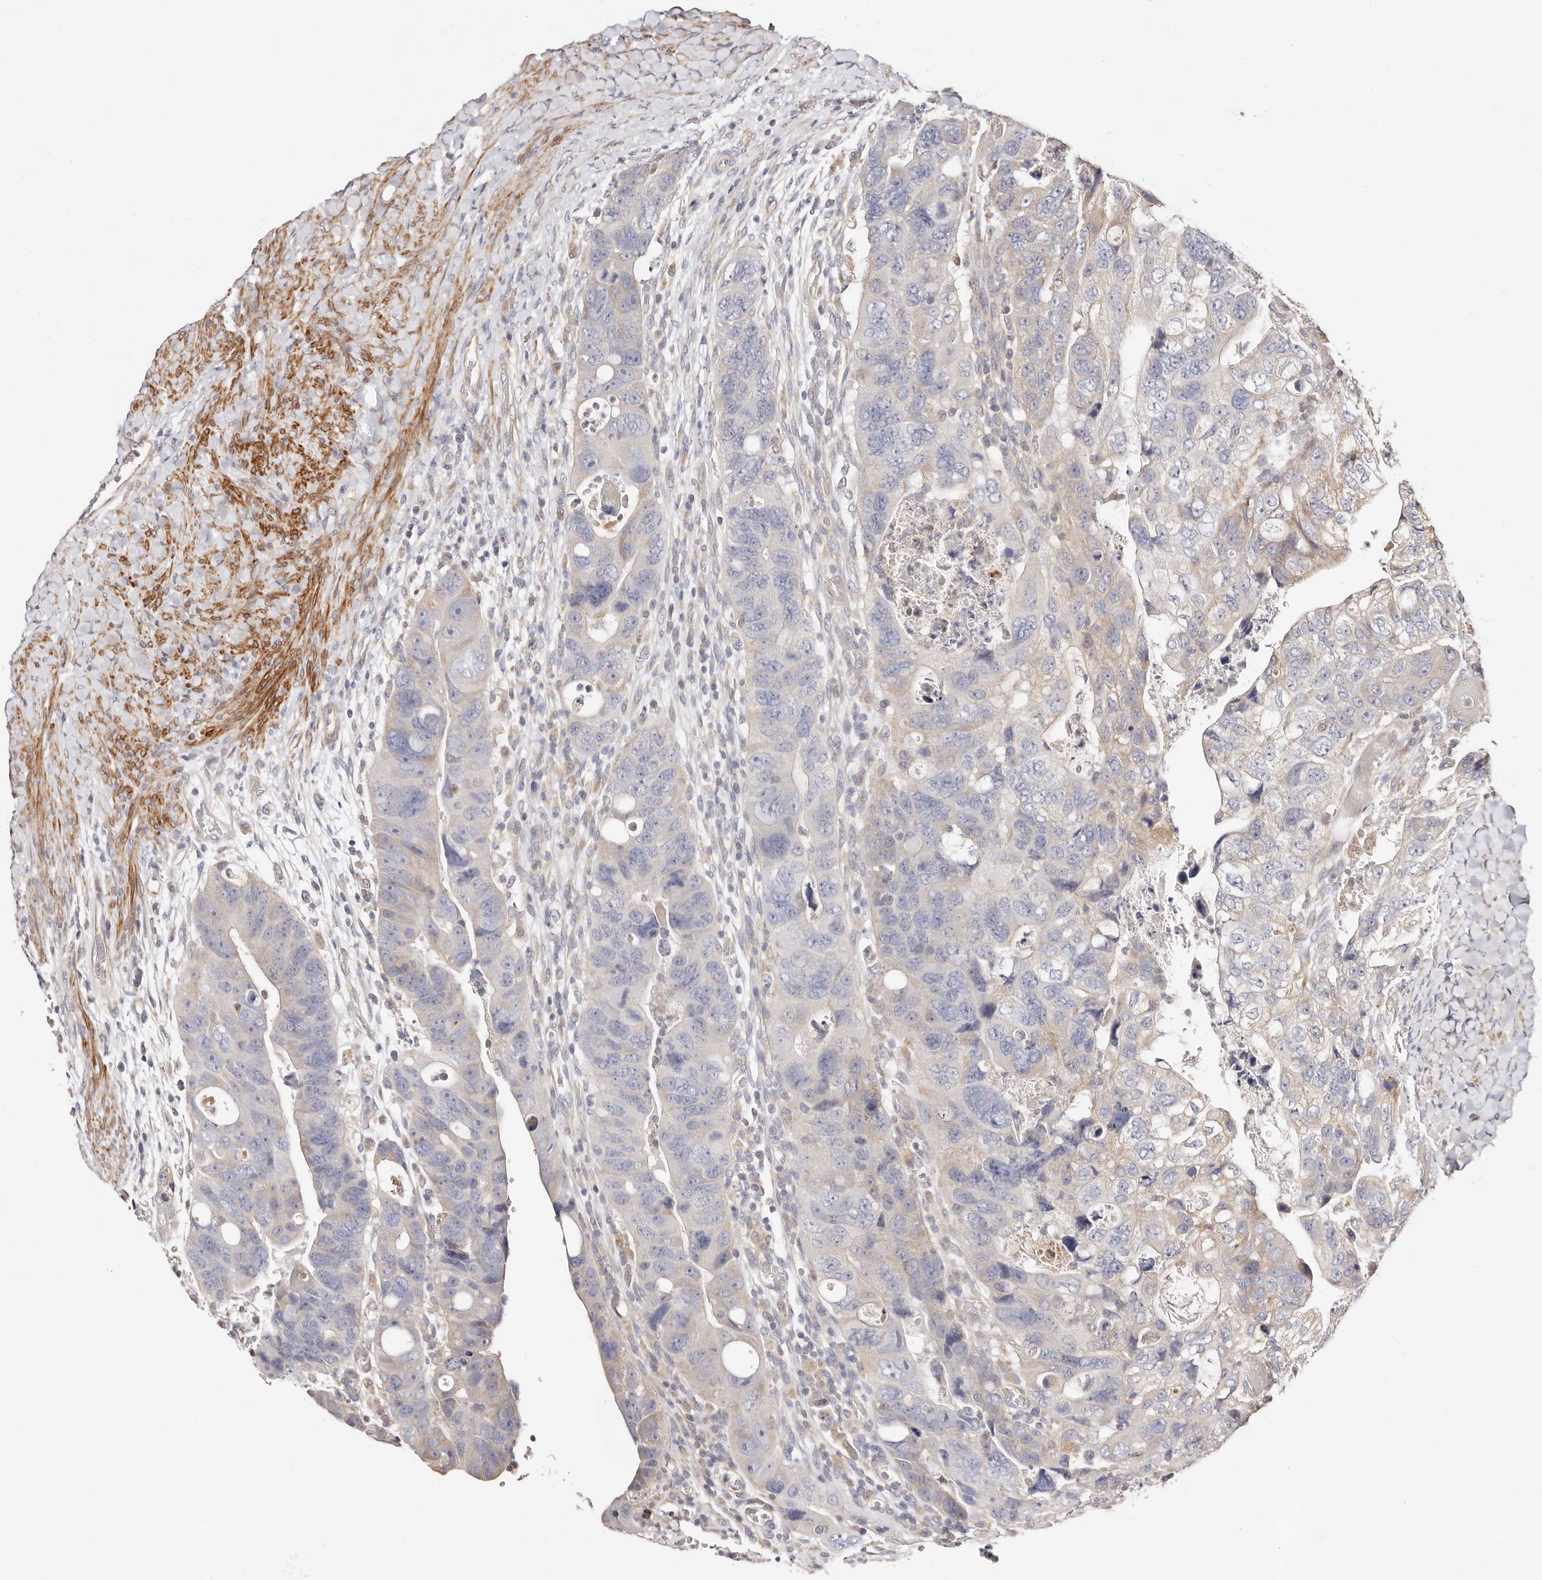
{"staining": {"intensity": "weak", "quantity": "<25%", "location": "cytoplasmic/membranous"}, "tissue": "colorectal cancer", "cell_type": "Tumor cells", "image_type": "cancer", "snomed": [{"axis": "morphology", "description": "Adenocarcinoma, NOS"}, {"axis": "topography", "description": "Rectum"}], "caption": "An immunohistochemistry image of colorectal cancer (adenocarcinoma) is shown. There is no staining in tumor cells of colorectal cancer (adenocarcinoma).", "gene": "MAPK1", "patient": {"sex": "male", "age": 59}}